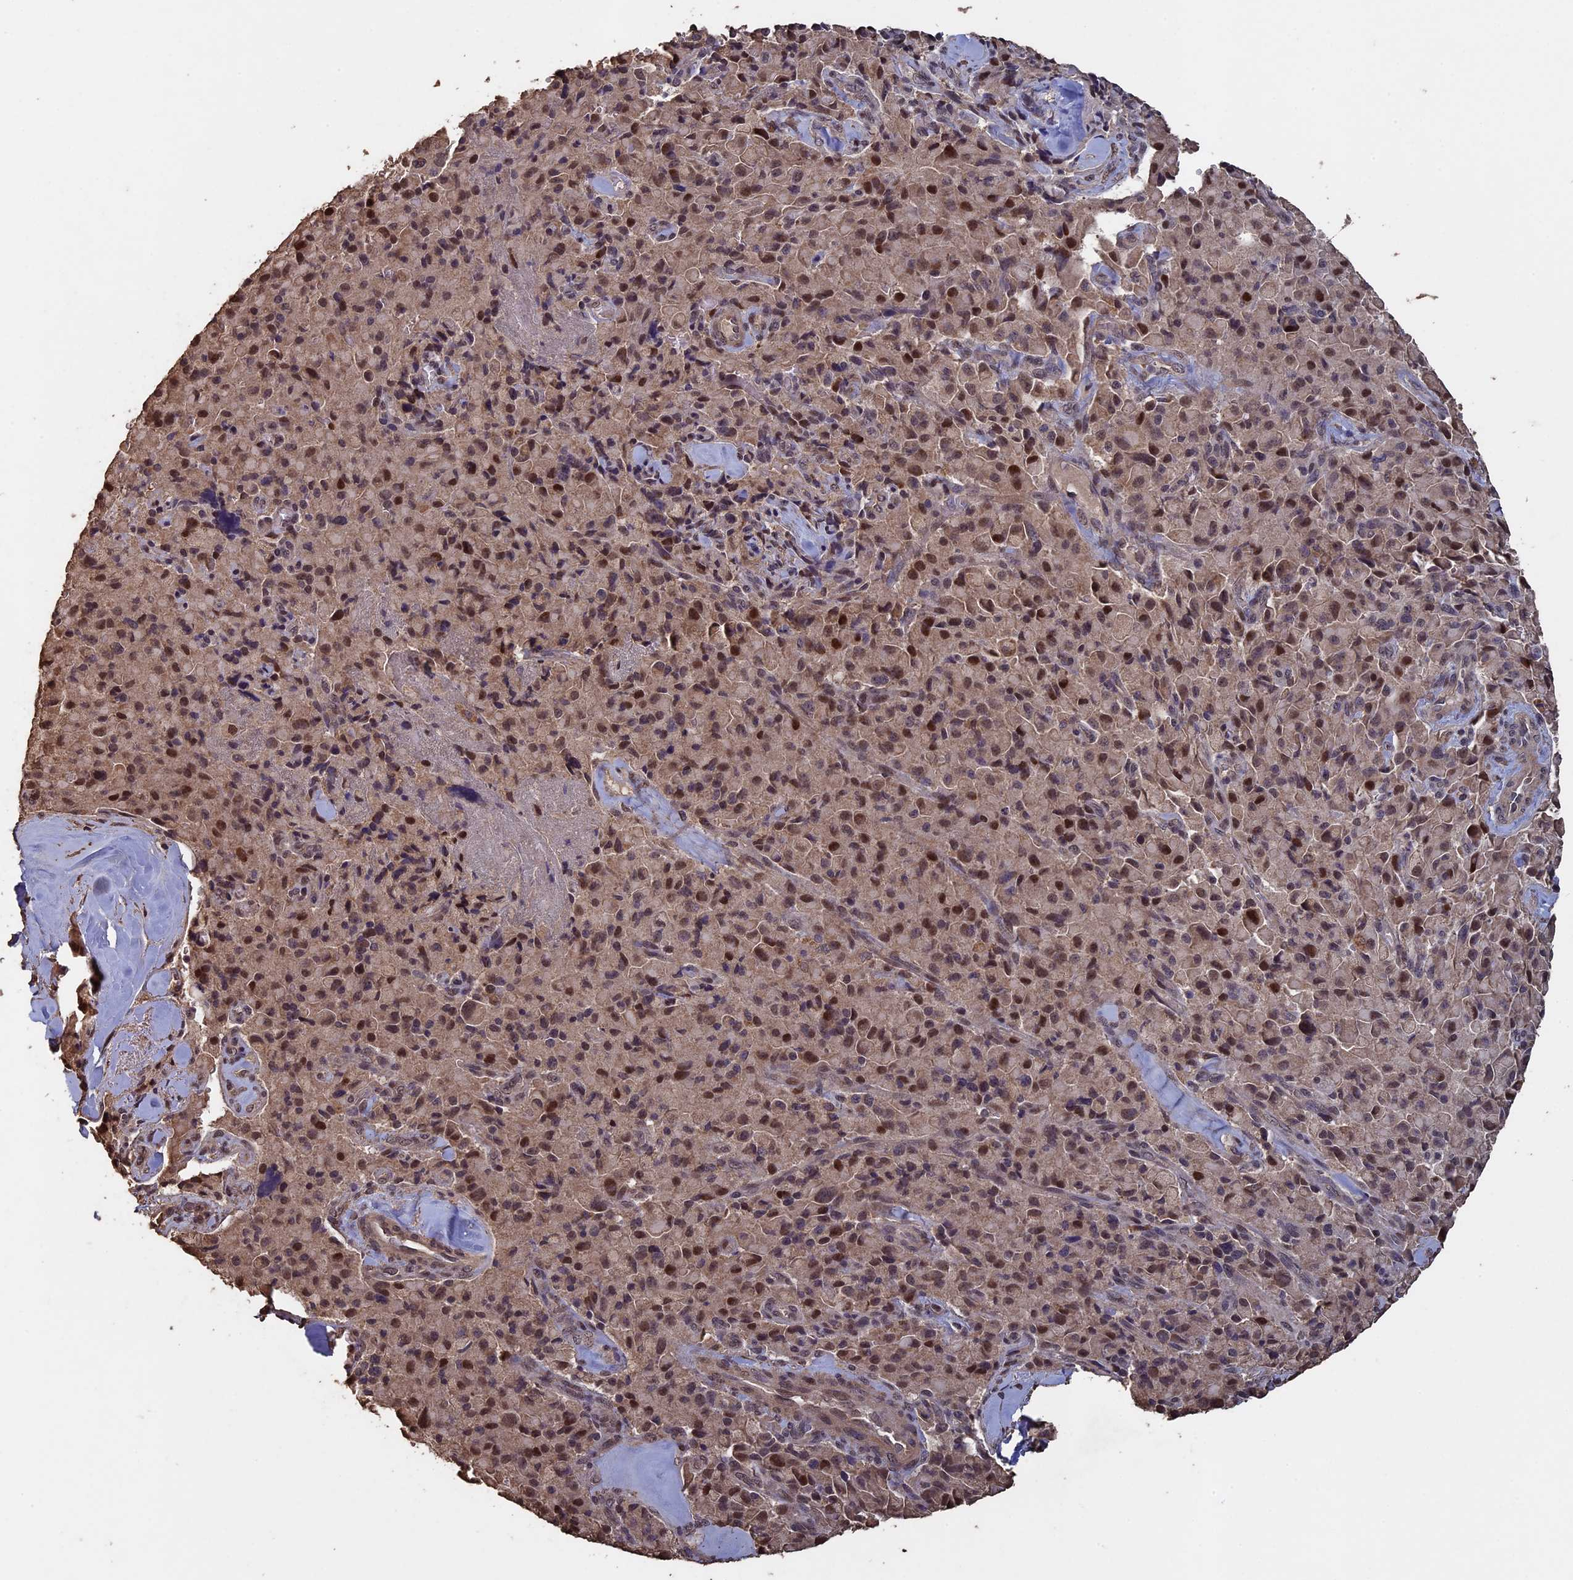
{"staining": {"intensity": "moderate", "quantity": ">75%", "location": "nuclear"}, "tissue": "pancreatic cancer", "cell_type": "Tumor cells", "image_type": "cancer", "snomed": [{"axis": "morphology", "description": "Adenocarcinoma, NOS"}, {"axis": "topography", "description": "Pancreas"}], "caption": "Immunohistochemistry of pancreatic adenocarcinoma reveals medium levels of moderate nuclear positivity in approximately >75% of tumor cells.", "gene": "HUNK", "patient": {"sex": "male", "age": 65}}